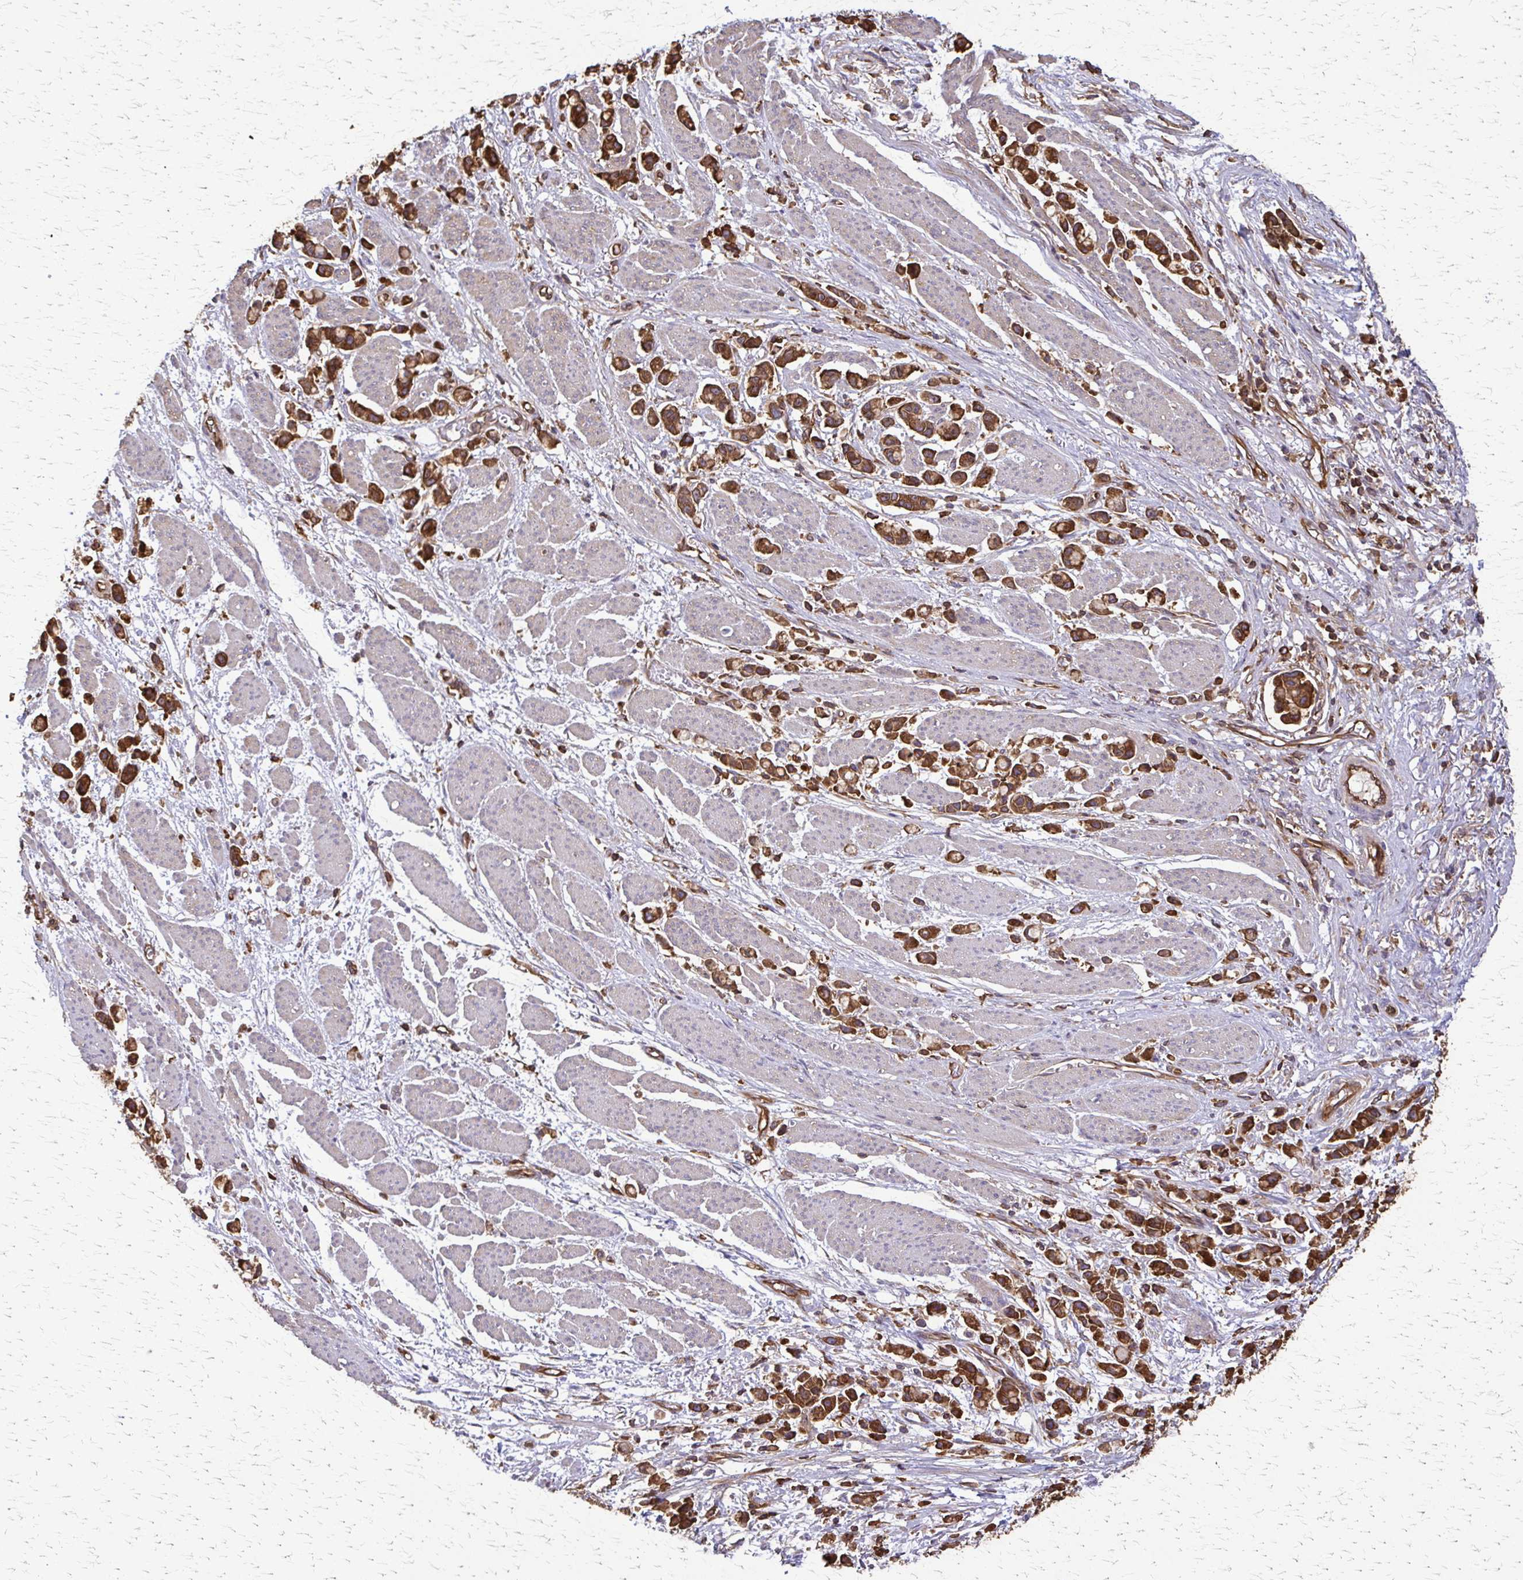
{"staining": {"intensity": "strong", "quantity": ">75%", "location": "cytoplasmic/membranous"}, "tissue": "stomach cancer", "cell_type": "Tumor cells", "image_type": "cancer", "snomed": [{"axis": "morphology", "description": "Adenocarcinoma, NOS"}, {"axis": "topography", "description": "Stomach"}], "caption": "Adenocarcinoma (stomach) tissue reveals strong cytoplasmic/membranous expression in approximately >75% of tumor cells, visualized by immunohistochemistry.", "gene": "EEF2", "patient": {"sex": "female", "age": 81}}